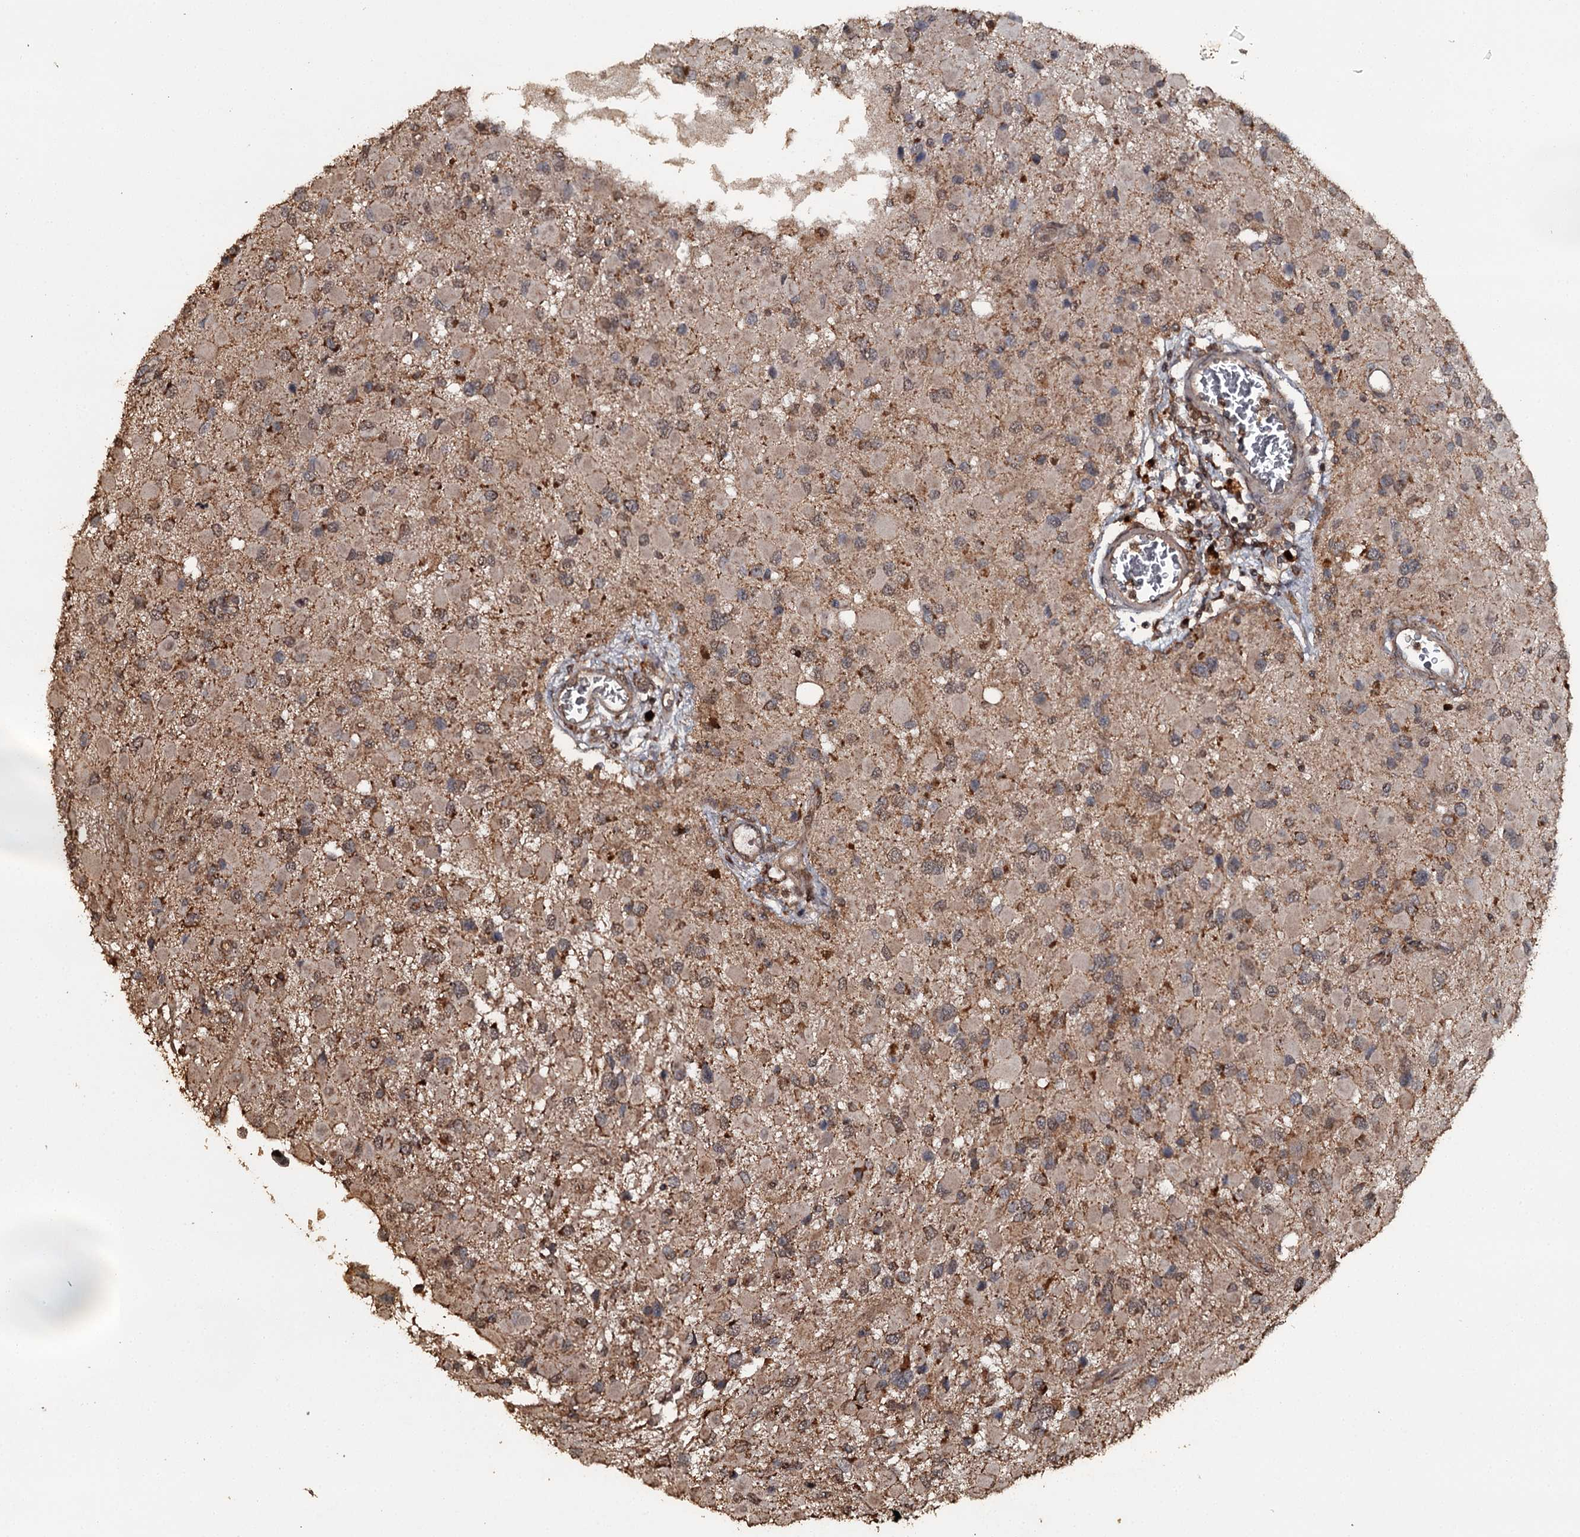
{"staining": {"intensity": "moderate", "quantity": ">75%", "location": "cytoplasmic/membranous"}, "tissue": "glioma", "cell_type": "Tumor cells", "image_type": "cancer", "snomed": [{"axis": "morphology", "description": "Glioma, malignant, High grade"}, {"axis": "topography", "description": "Brain"}], "caption": "Protein staining reveals moderate cytoplasmic/membranous staining in about >75% of tumor cells in high-grade glioma (malignant).", "gene": "WIPI1", "patient": {"sex": "male", "age": 53}}